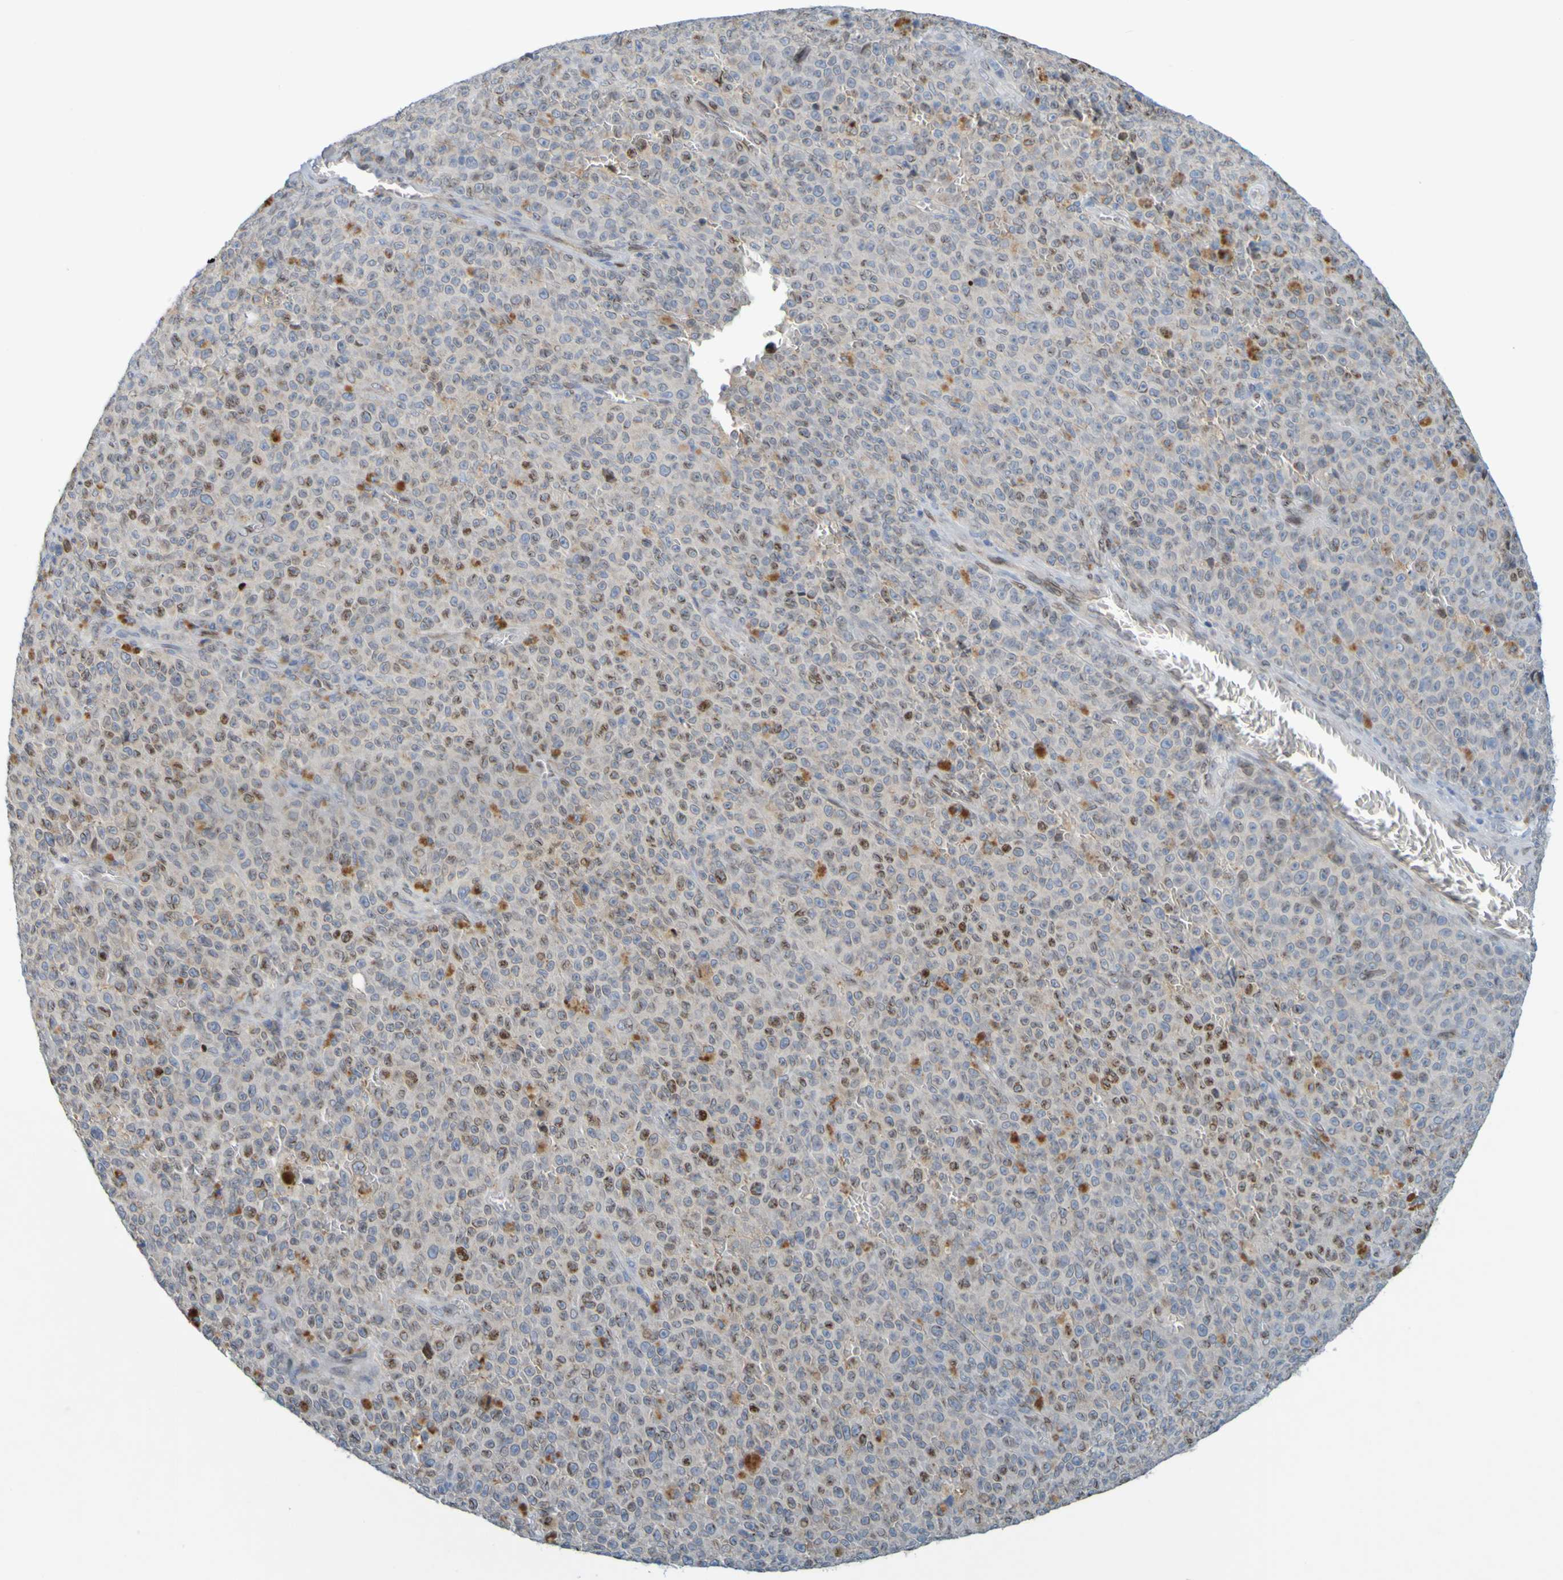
{"staining": {"intensity": "moderate", "quantity": "<25%", "location": "nuclear"}, "tissue": "melanoma", "cell_type": "Tumor cells", "image_type": "cancer", "snomed": [{"axis": "morphology", "description": "Malignant melanoma, NOS"}, {"axis": "topography", "description": "Skin"}], "caption": "An image showing moderate nuclear staining in about <25% of tumor cells in malignant melanoma, as visualized by brown immunohistochemical staining.", "gene": "MAG", "patient": {"sex": "female", "age": 82}}